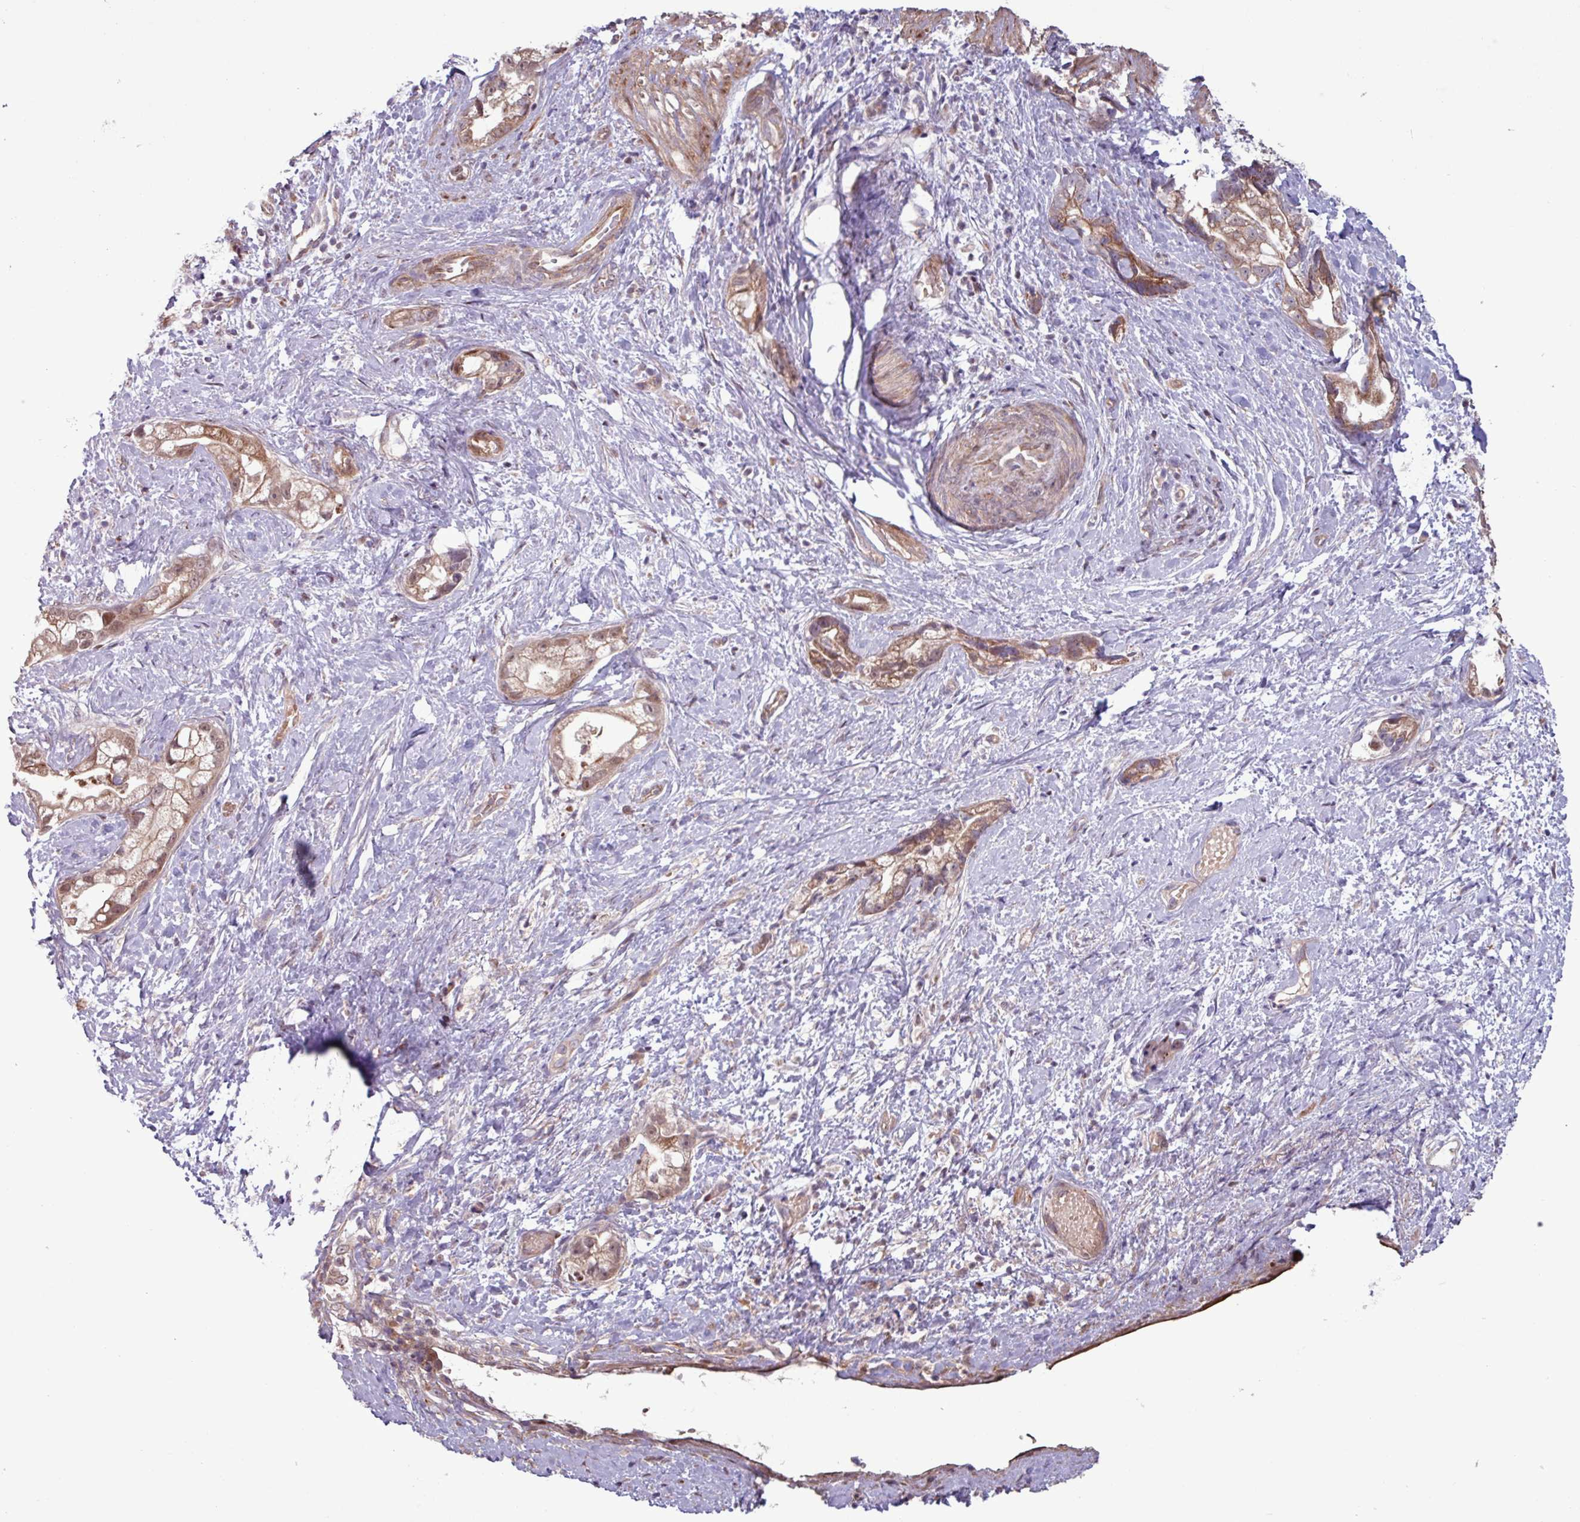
{"staining": {"intensity": "moderate", "quantity": ">75%", "location": "cytoplasmic/membranous,nuclear"}, "tissue": "stomach cancer", "cell_type": "Tumor cells", "image_type": "cancer", "snomed": [{"axis": "morphology", "description": "Adenocarcinoma, NOS"}, {"axis": "topography", "description": "Stomach"}], "caption": "Immunohistochemistry (IHC) image of human adenocarcinoma (stomach) stained for a protein (brown), which shows medium levels of moderate cytoplasmic/membranous and nuclear expression in about >75% of tumor cells.", "gene": "PDPR", "patient": {"sex": "male", "age": 55}}